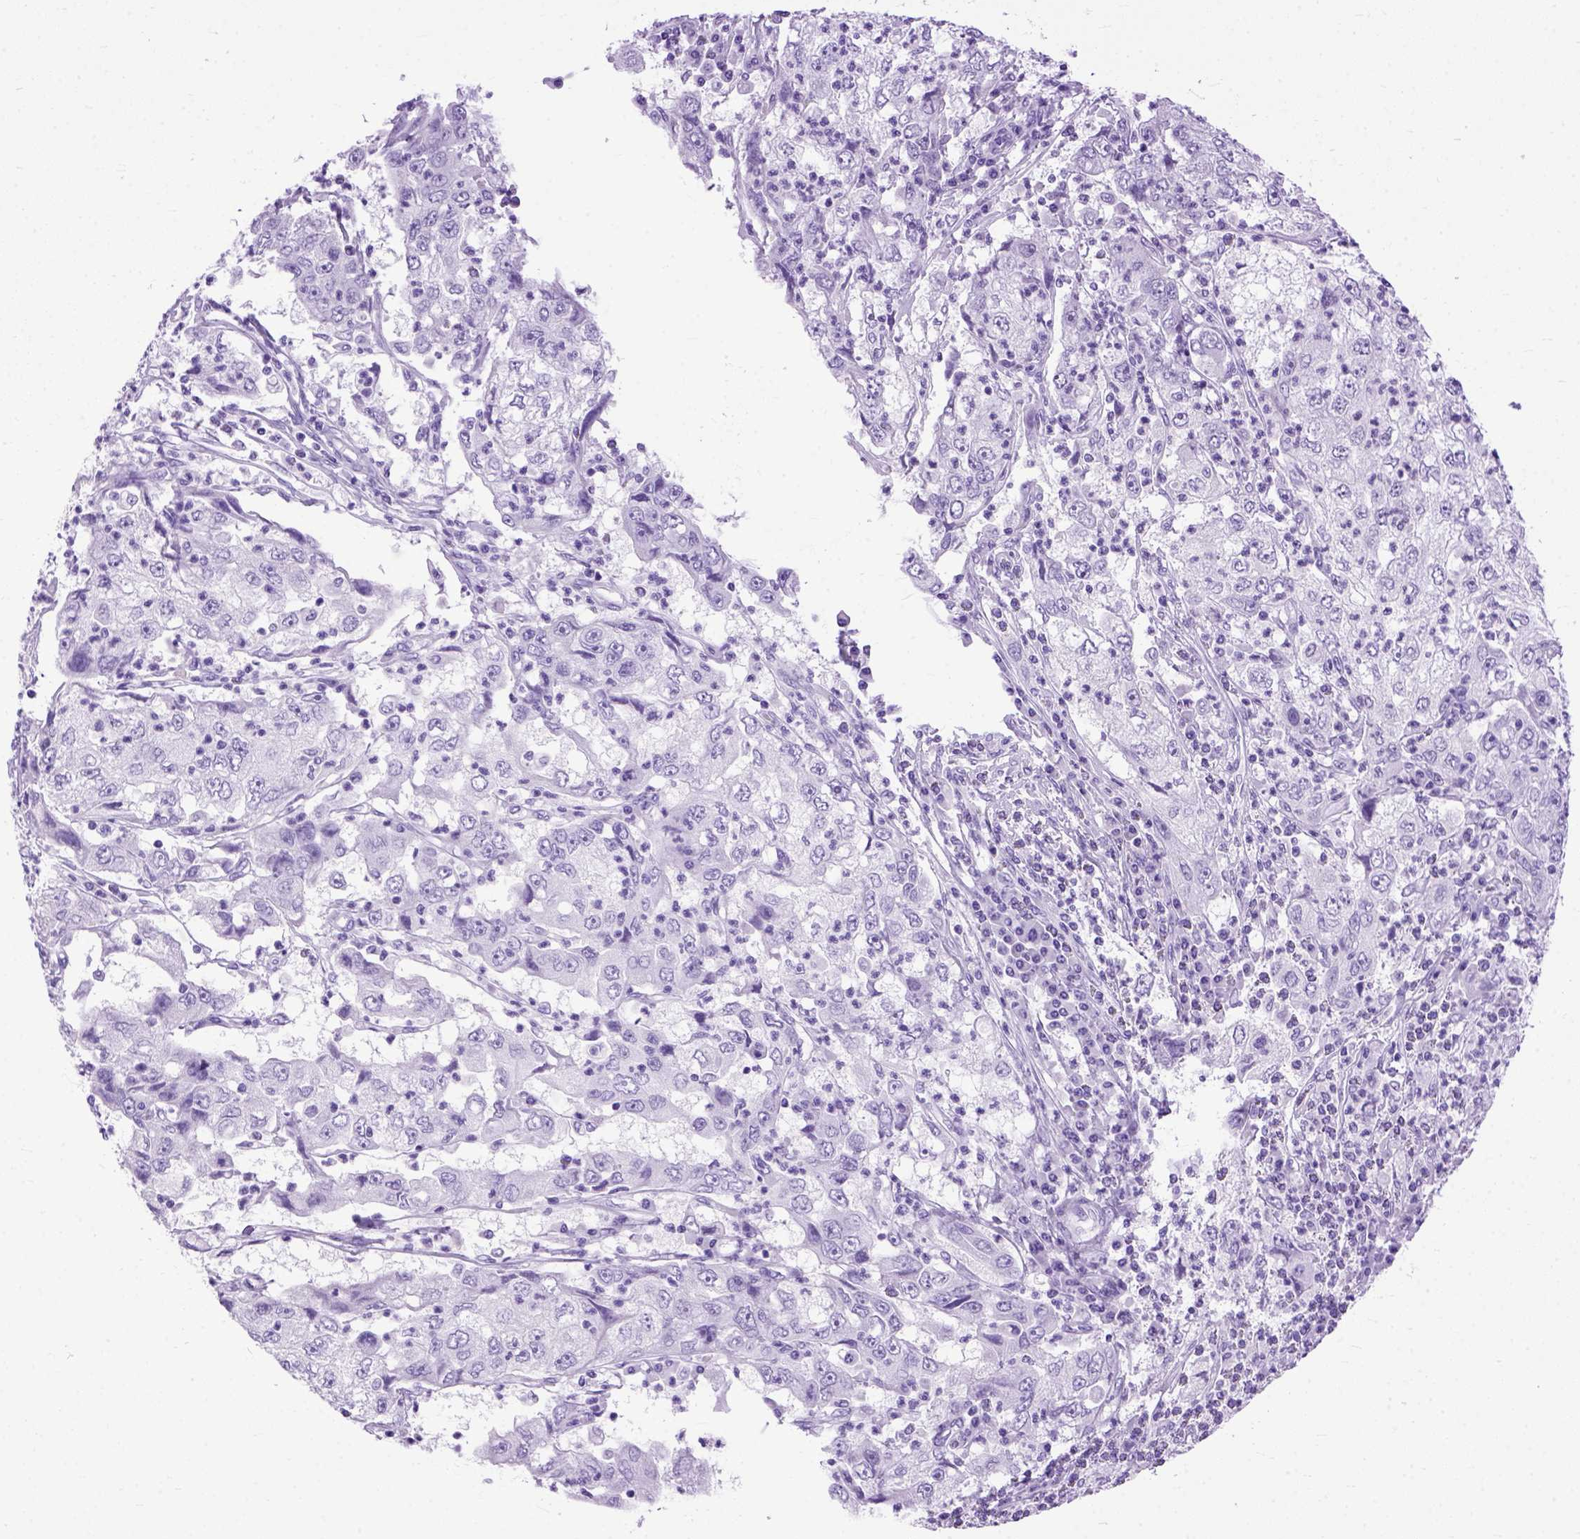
{"staining": {"intensity": "negative", "quantity": "none", "location": "none"}, "tissue": "cervical cancer", "cell_type": "Tumor cells", "image_type": "cancer", "snomed": [{"axis": "morphology", "description": "Squamous cell carcinoma, NOS"}, {"axis": "topography", "description": "Cervix"}], "caption": "This is an immunohistochemistry image of human cervical squamous cell carcinoma. There is no staining in tumor cells.", "gene": "GNGT1", "patient": {"sex": "female", "age": 36}}